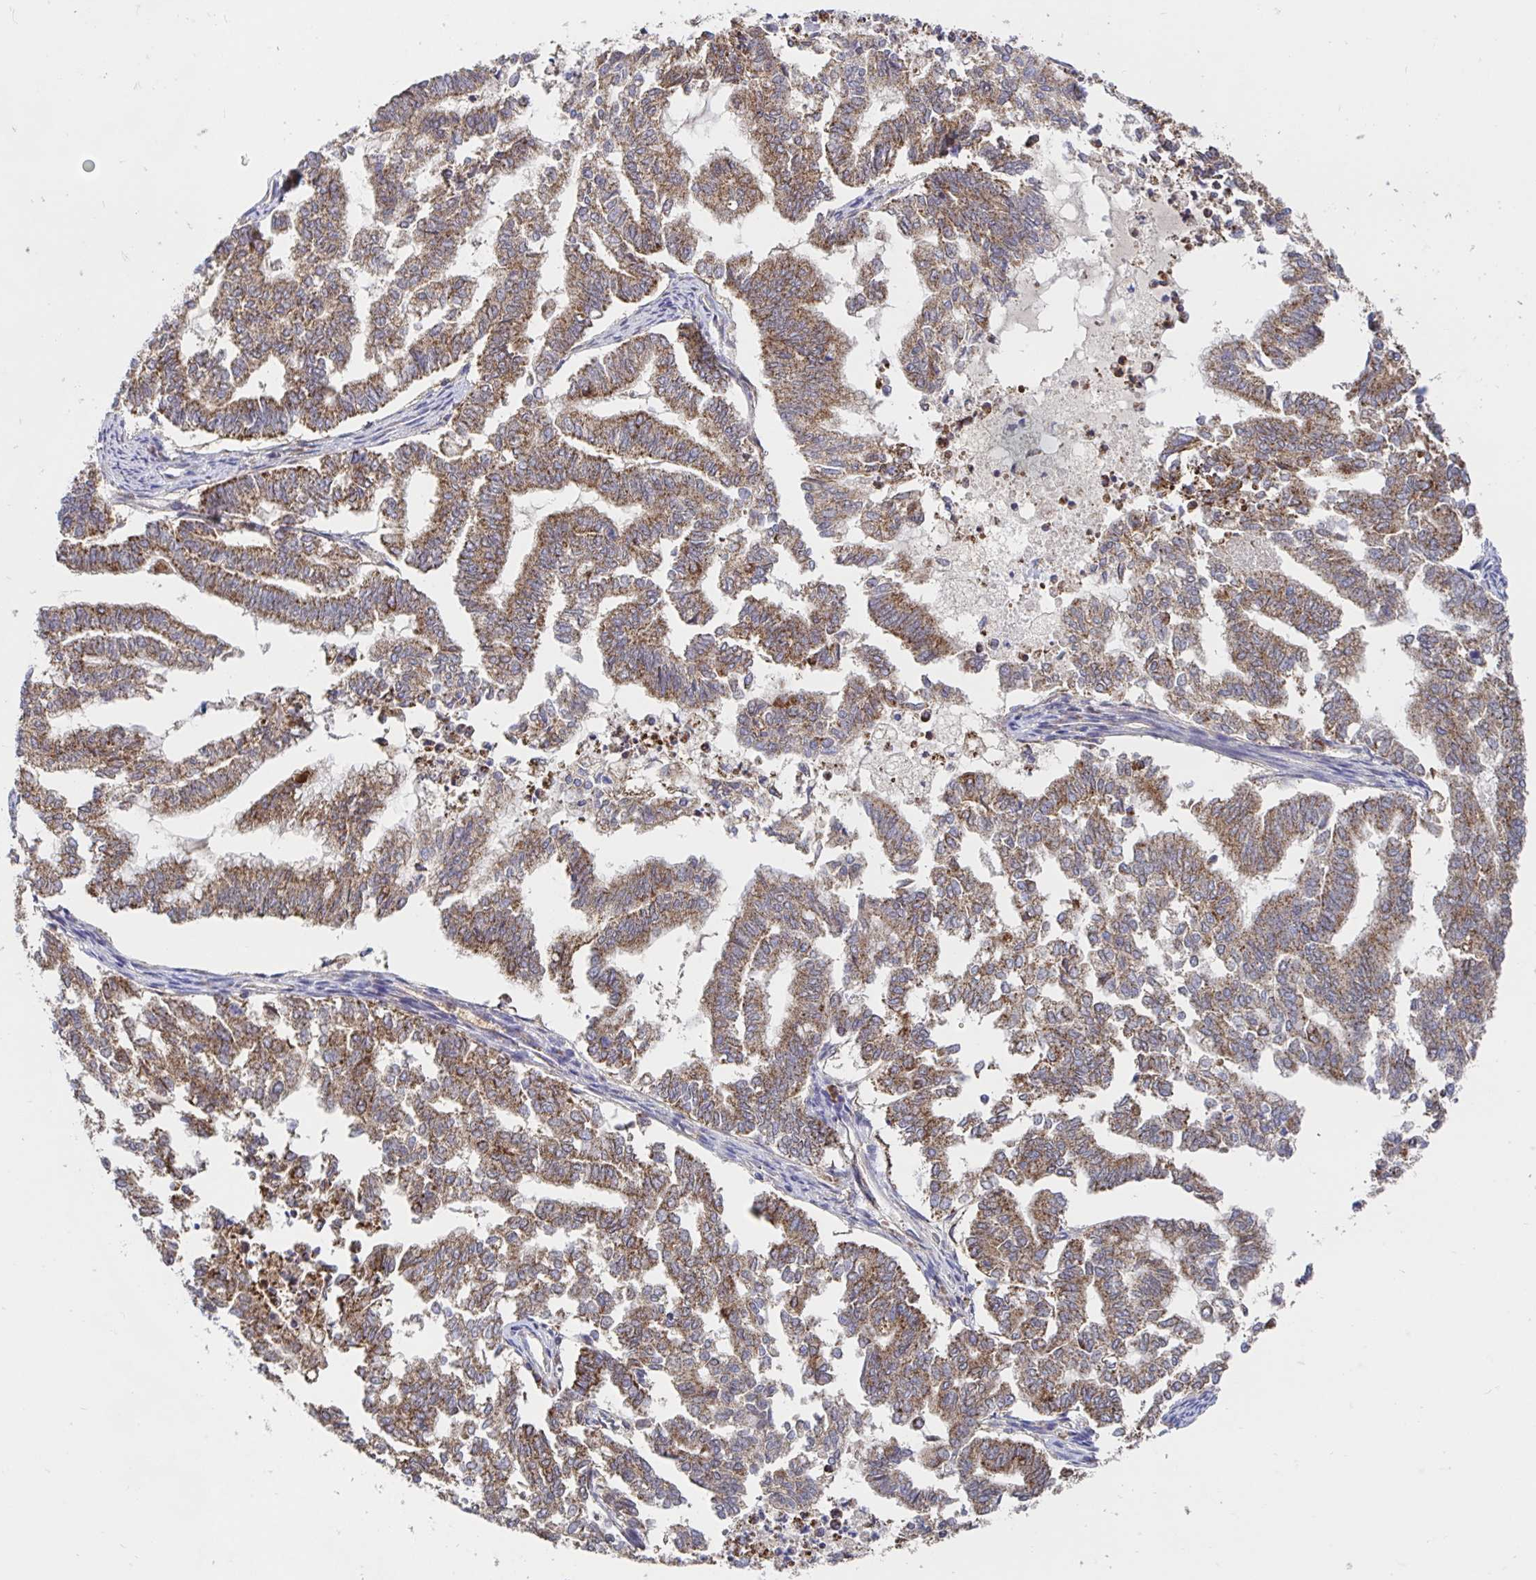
{"staining": {"intensity": "moderate", "quantity": ">75%", "location": "cytoplasmic/membranous"}, "tissue": "endometrial cancer", "cell_type": "Tumor cells", "image_type": "cancer", "snomed": [{"axis": "morphology", "description": "Adenocarcinoma, NOS"}, {"axis": "topography", "description": "Endometrium"}], "caption": "A brown stain highlights moderate cytoplasmic/membranous staining of a protein in endometrial cancer tumor cells. (DAB (3,3'-diaminobenzidine) IHC with brightfield microscopy, high magnification).", "gene": "PRDX3", "patient": {"sex": "female", "age": 79}}